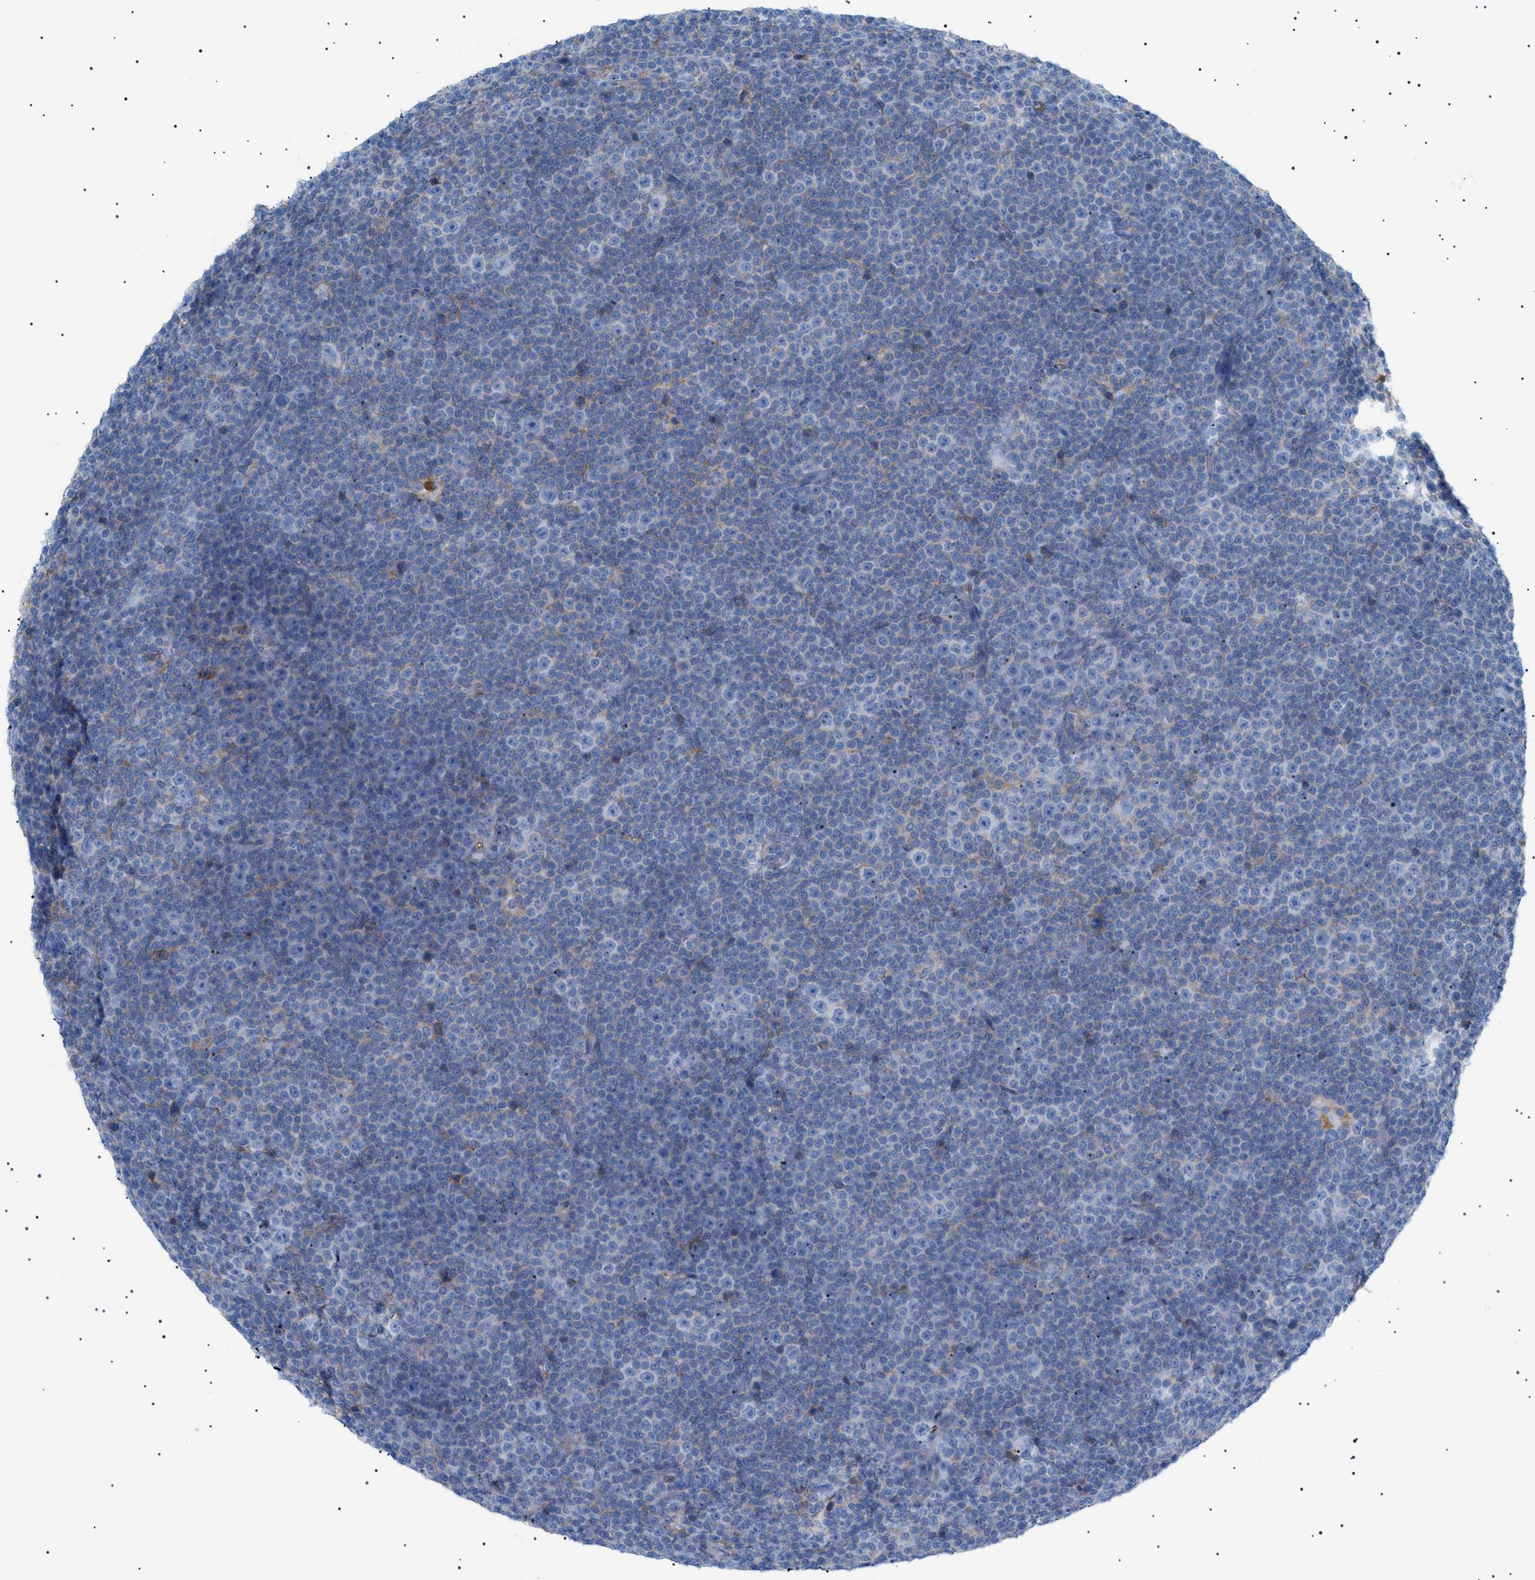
{"staining": {"intensity": "negative", "quantity": "none", "location": "none"}, "tissue": "lymphoma", "cell_type": "Tumor cells", "image_type": "cancer", "snomed": [{"axis": "morphology", "description": "Malignant lymphoma, non-Hodgkin's type, Low grade"}, {"axis": "topography", "description": "Lymph node"}], "caption": "DAB (3,3'-diaminobenzidine) immunohistochemical staining of human low-grade malignant lymphoma, non-Hodgkin's type demonstrates no significant positivity in tumor cells.", "gene": "LPA", "patient": {"sex": "female", "age": 67}}